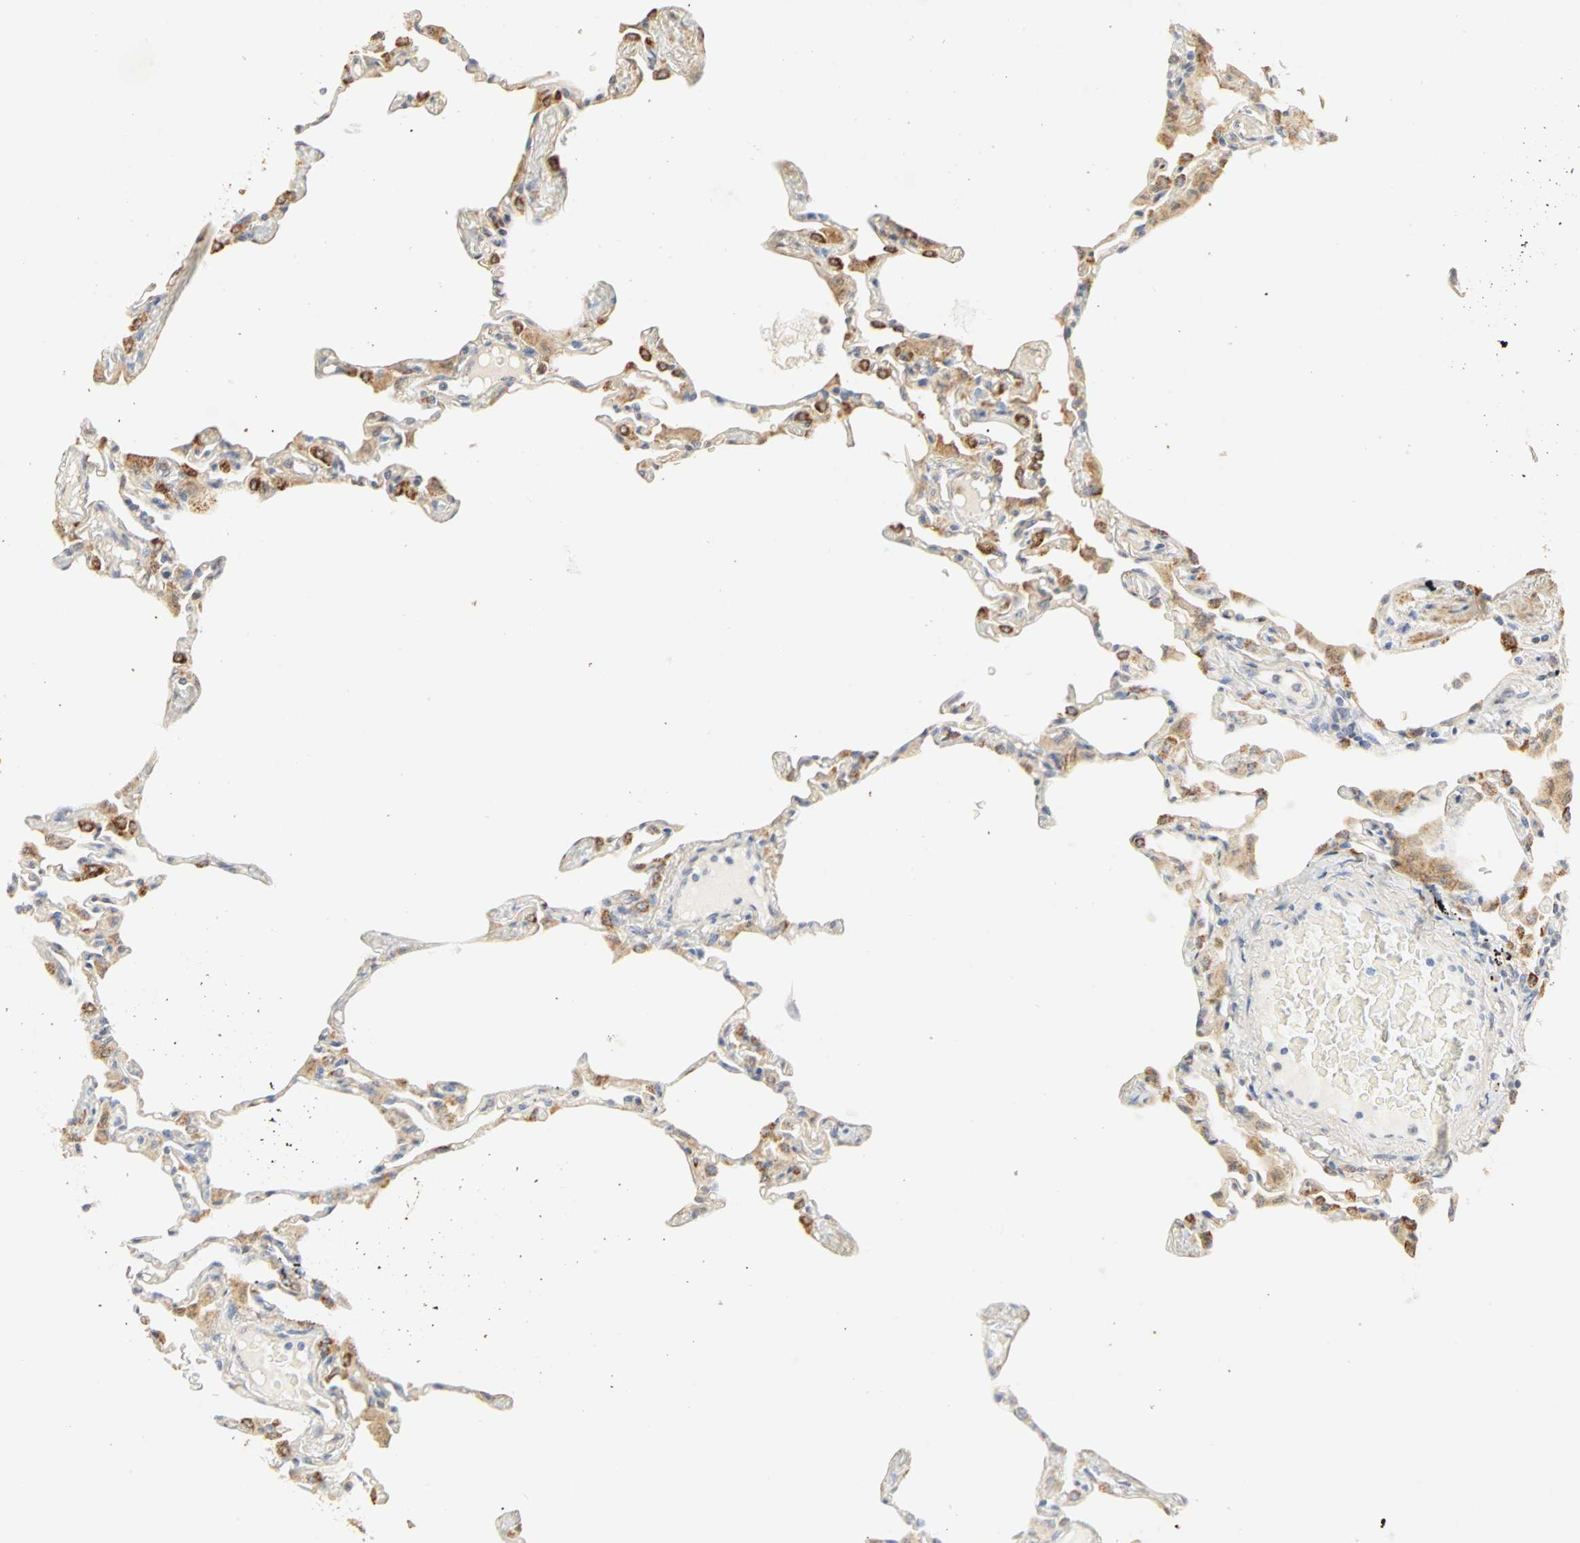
{"staining": {"intensity": "negative", "quantity": "none", "location": "none"}, "tissue": "lung", "cell_type": "Alveolar cells", "image_type": "normal", "snomed": [{"axis": "morphology", "description": "Normal tissue, NOS"}, {"axis": "topography", "description": "Lung"}], "caption": "IHC photomicrograph of benign lung: lung stained with DAB displays no significant protein expression in alveolar cells.", "gene": "GNRH2", "patient": {"sex": "female", "age": 49}}